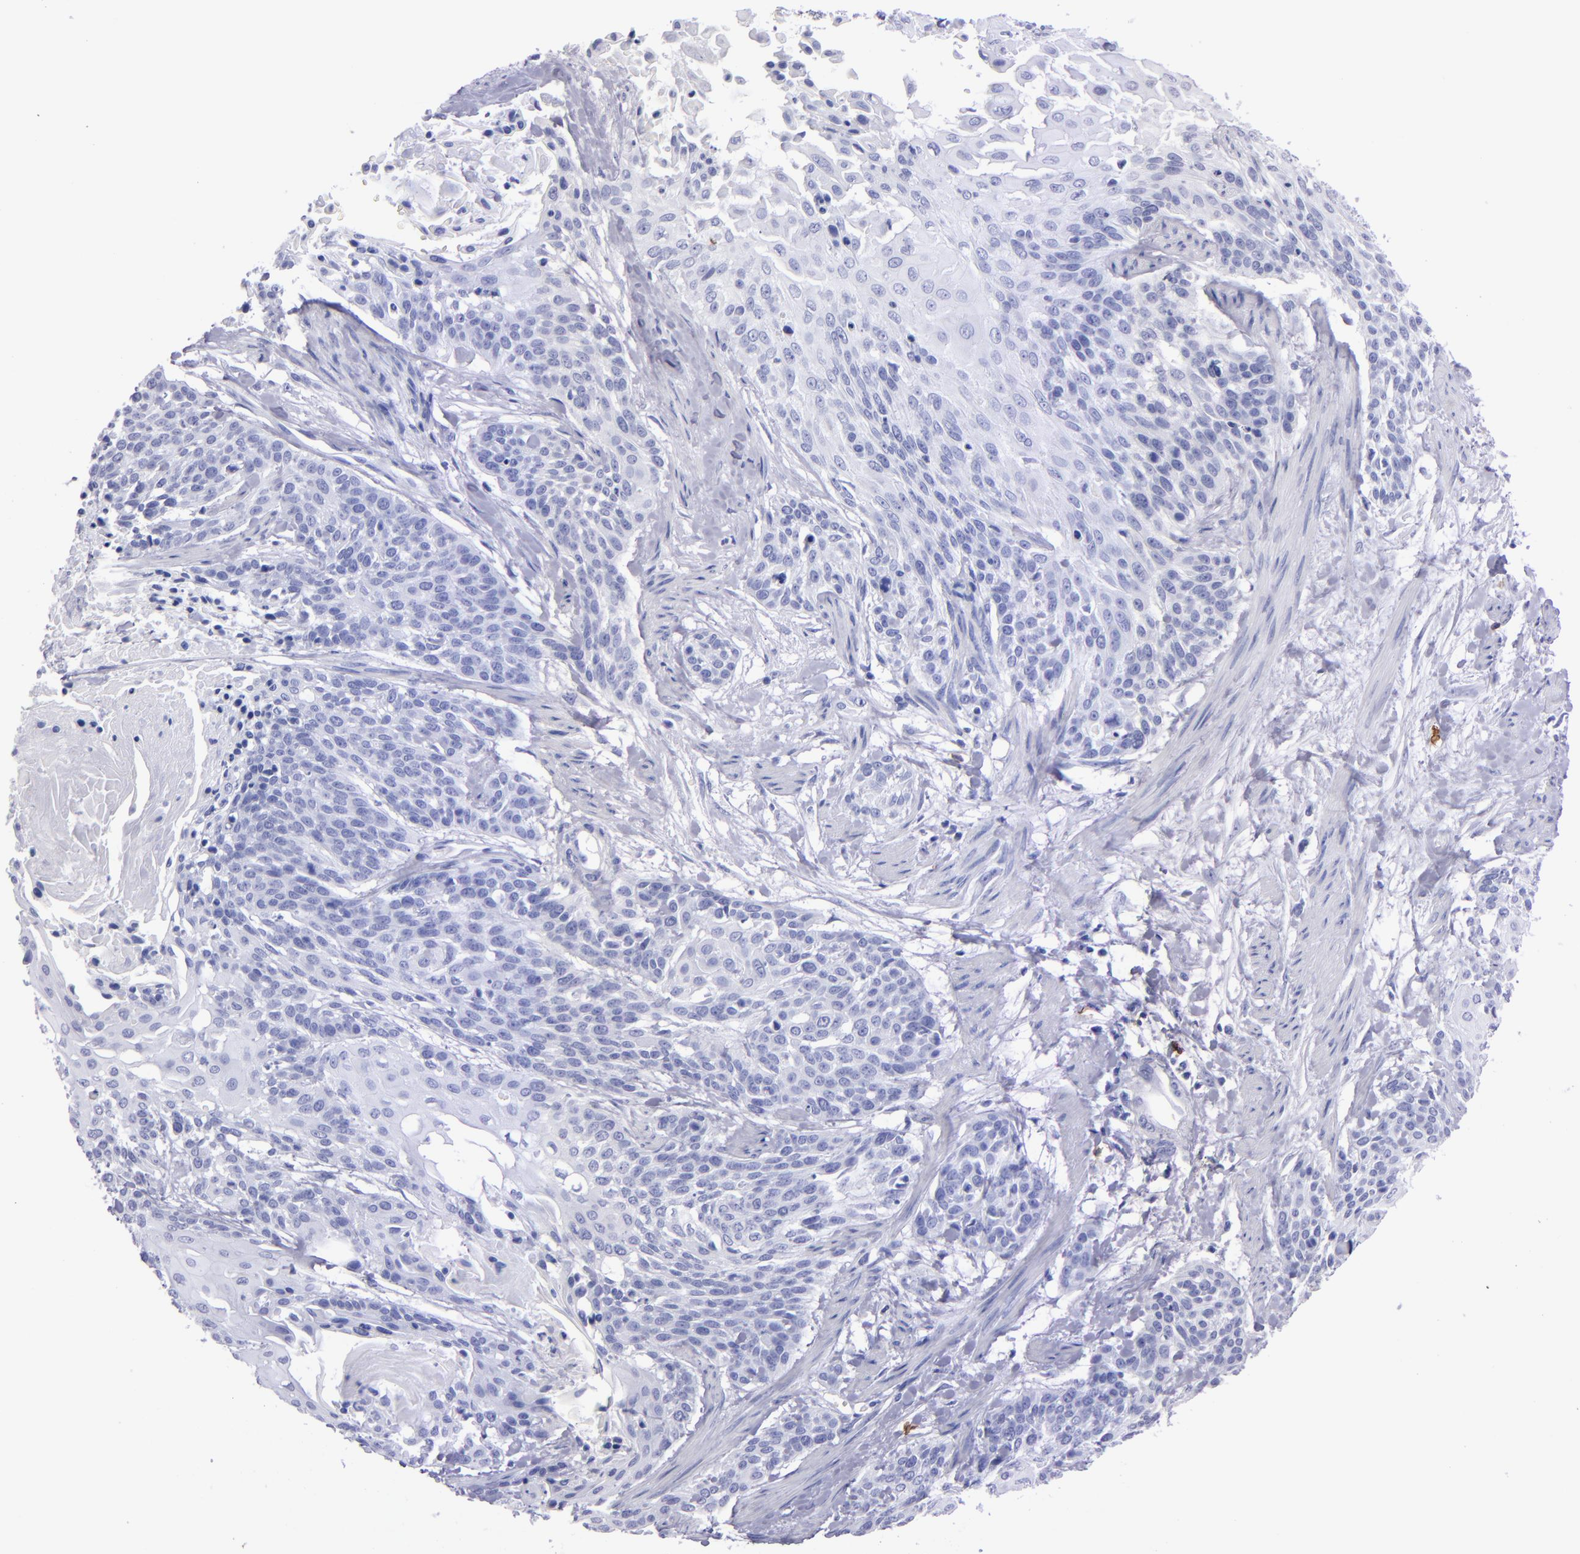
{"staining": {"intensity": "negative", "quantity": "none", "location": "none"}, "tissue": "cervical cancer", "cell_type": "Tumor cells", "image_type": "cancer", "snomed": [{"axis": "morphology", "description": "Squamous cell carcinoma, NOS"}, {"axis": "topography", "description": "Cervix"}], "caption": "The immunohistochemistry (IHC) photomicrograph has no significant staining in tumor cells of squamous cell carcinoma (cervical) tissue.", "gene": "CD38", "patient": {"sex": "female", "age": 57}}